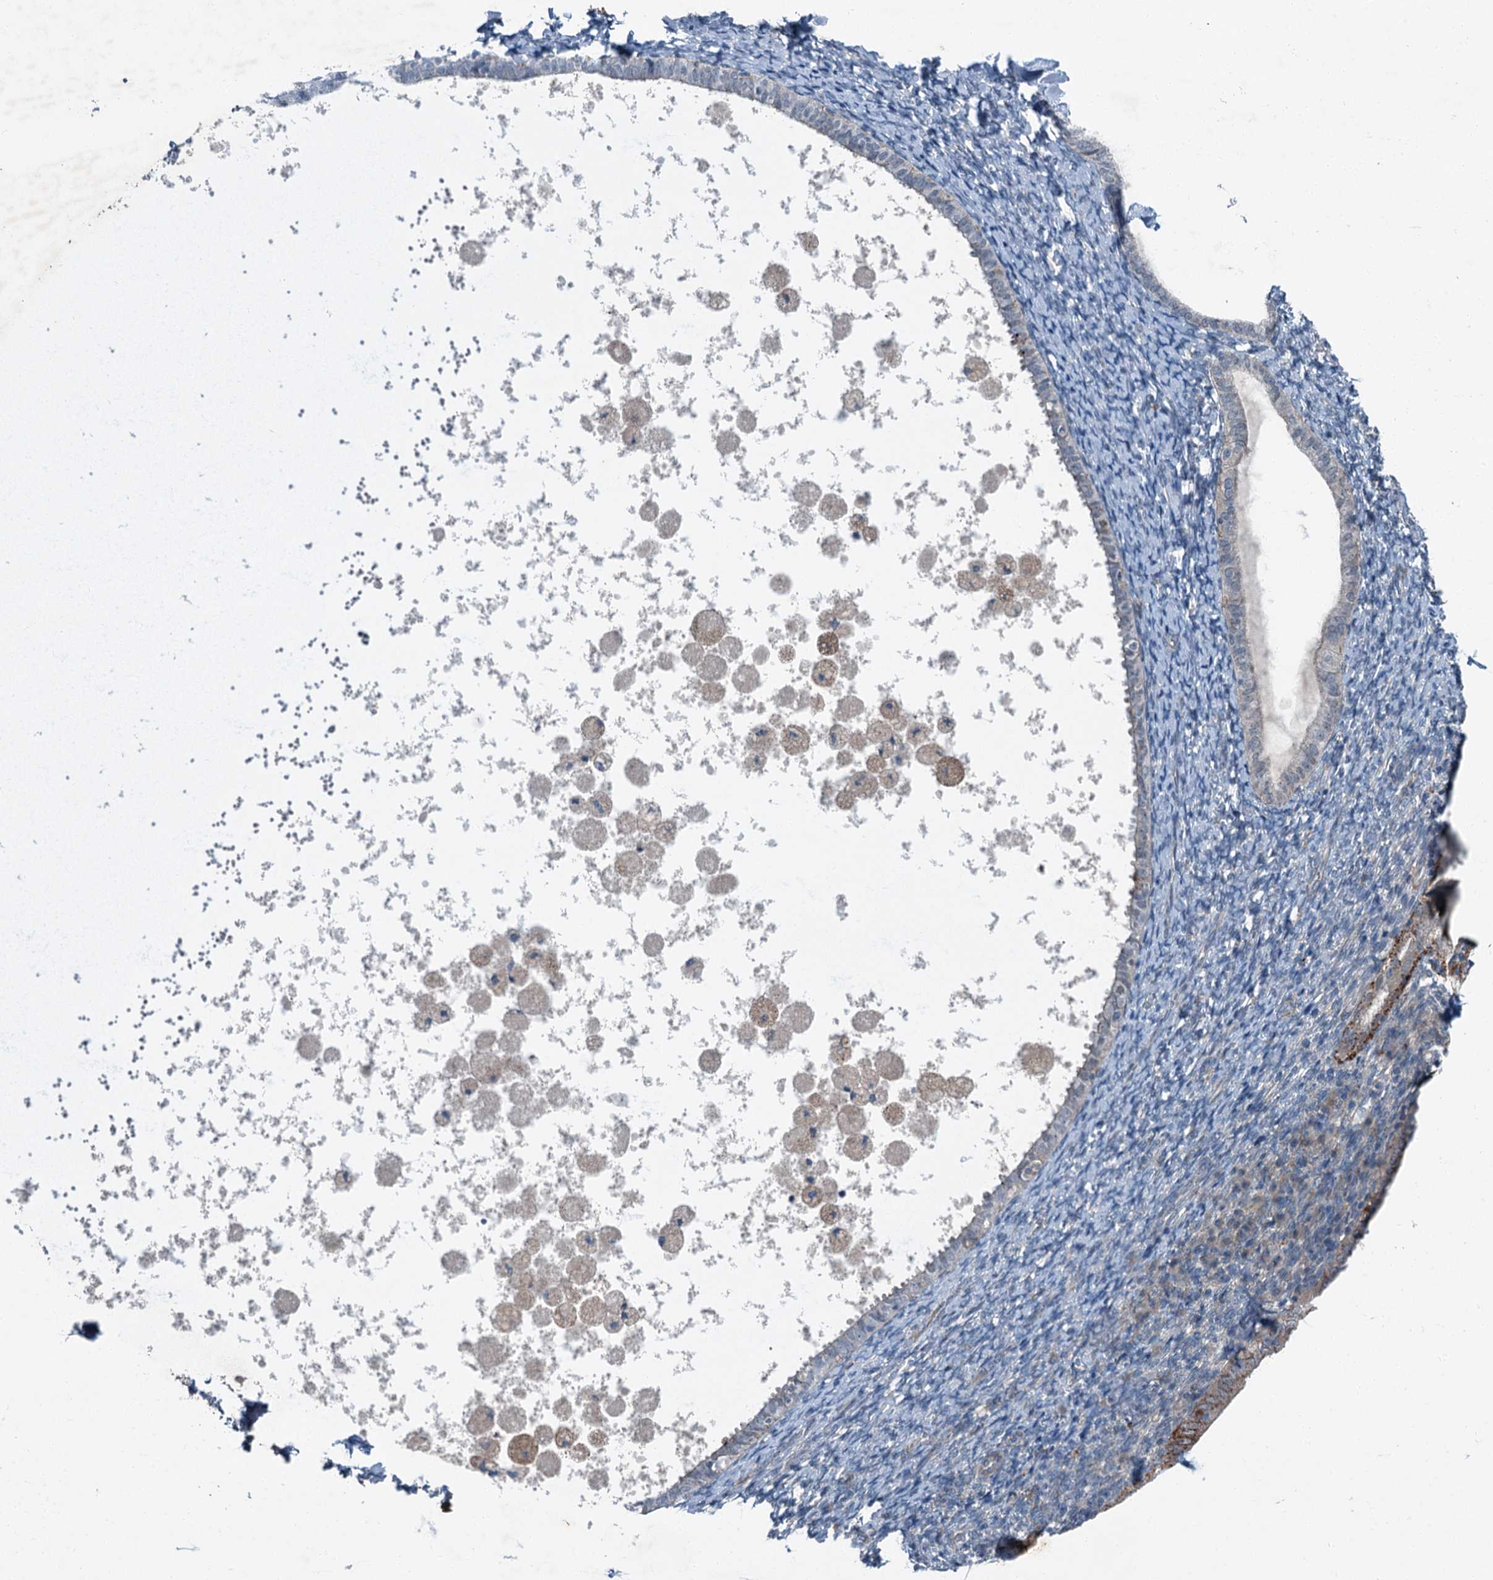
{"staining": {"intensity": "negative", "quantity": "none", "location": "none"}, "tissue": "endometrium", "cell_type": "Cells in endometrial stroma", "image_type": "normal", "snomed": [{"axis": "morphology", "description": "Normal tissue, NOS"}, {"axis": "topography", "description": "Endometrium"}], "caption": "Cells in endometrial stroma show no significant positivity in benign endometrium. (DAB immunohistochemistry with hematoxylin counter stain).", "gene": "AXL", "patient": {"sex": "female", "age": 72}}